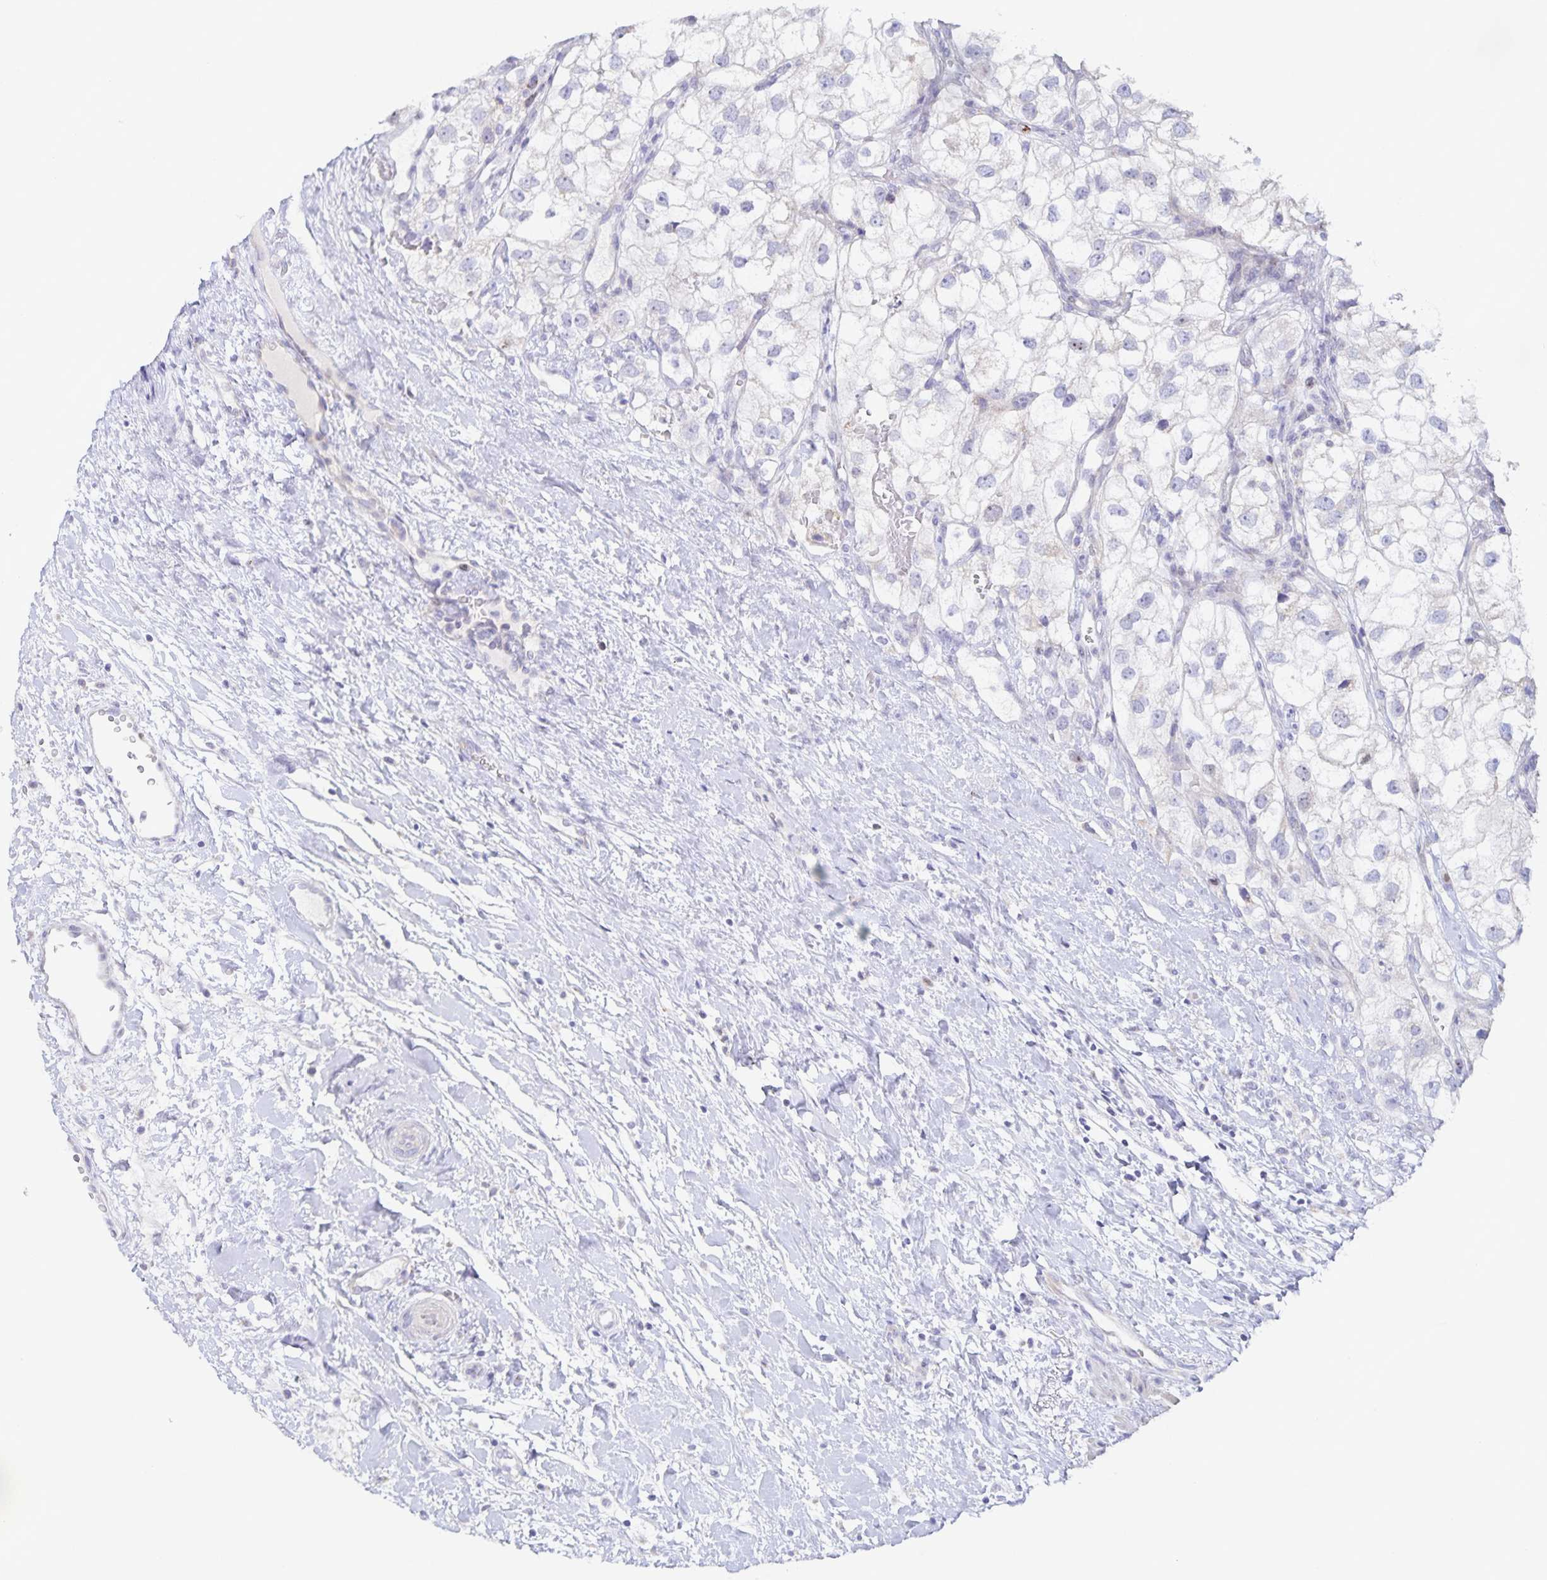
{"staining": {"intensity": "negative", "quantity": "none", "location": "none"}, "tissue": "renal cancer", "cell_type": "Tumor cells", "image_type": "cancer", "snomed": [{"axis": "morphology", "description": "Adenocarcinoma, NOS"}, {"axis": "topography", "description": "Kidney"}], "caption": "A histopathology image of human renal cancer (adenocarcinoma) is negative for staining in tumor cells. (DAB (3,3'-diaminobenzidine) immunohistochemistry (IHC), high magnification).", "gene": "CENPH", "patient": {"sex": "male", "age": 59}}